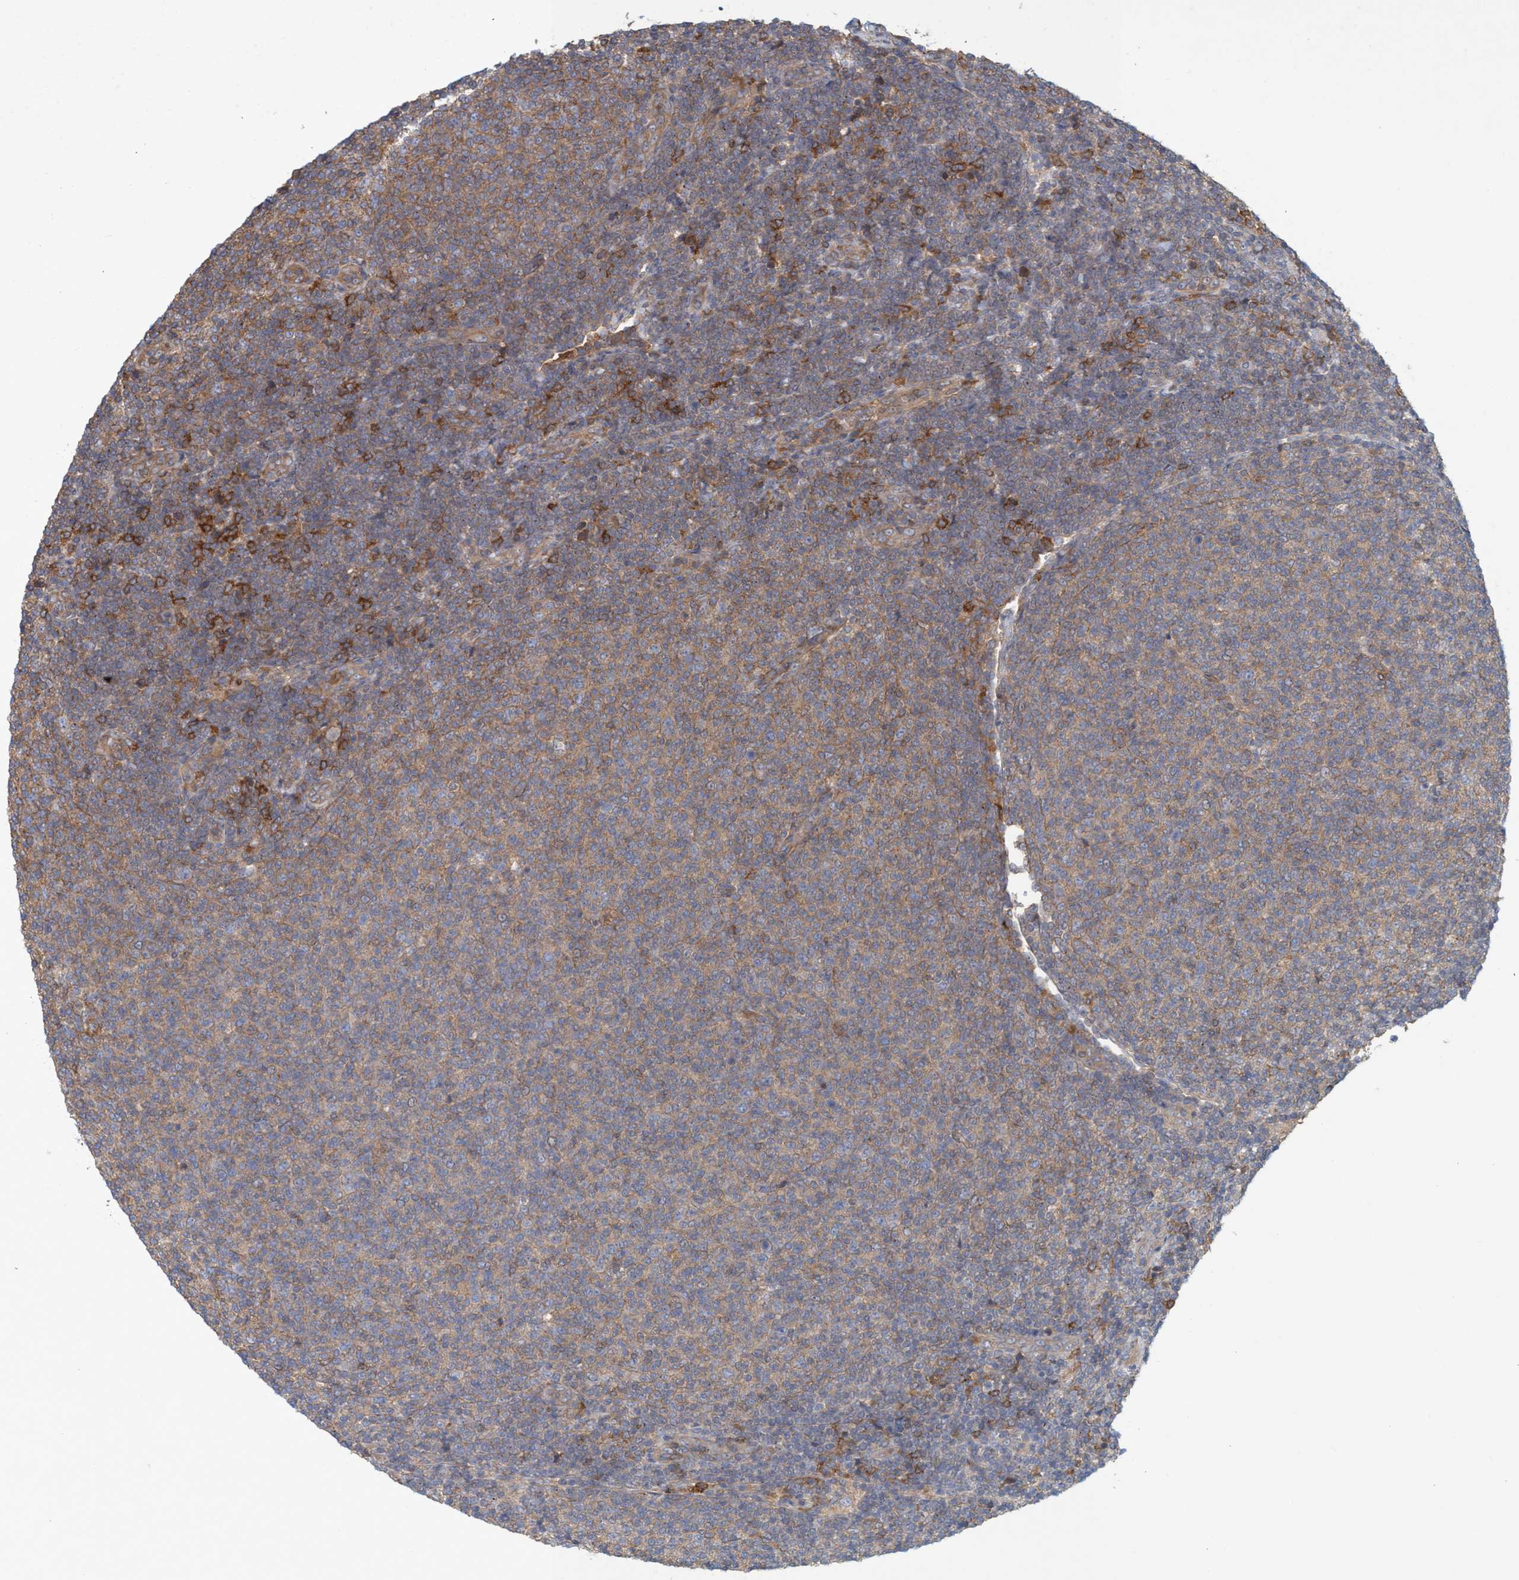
{"staining": {"intensity": "moderate", "quantity": ">75%", "location": "cytoplasmic/membranous"}, "tissue": "lymphoma", "cell_type": "Tumor cells", "image_type": "cancer", "snomed": [{"axis": "morphology", "description": "Malignant lymphoma, non-Hodgkin's type, Low grade"}, {"axis": "topography", "description": "Lymph node"}], "caption": "Immunohistochemical staining of malignant lymphoma, non-Hodgkin's type (low-grade) displays medium levels of moderate cytoplasmic/membranous protein staining in about >75% of tumor cells. (IHC, brightfield microscopy, high magnification).", "gene": "SPECC1", "patient": {"sex": "male", "age": 66}}